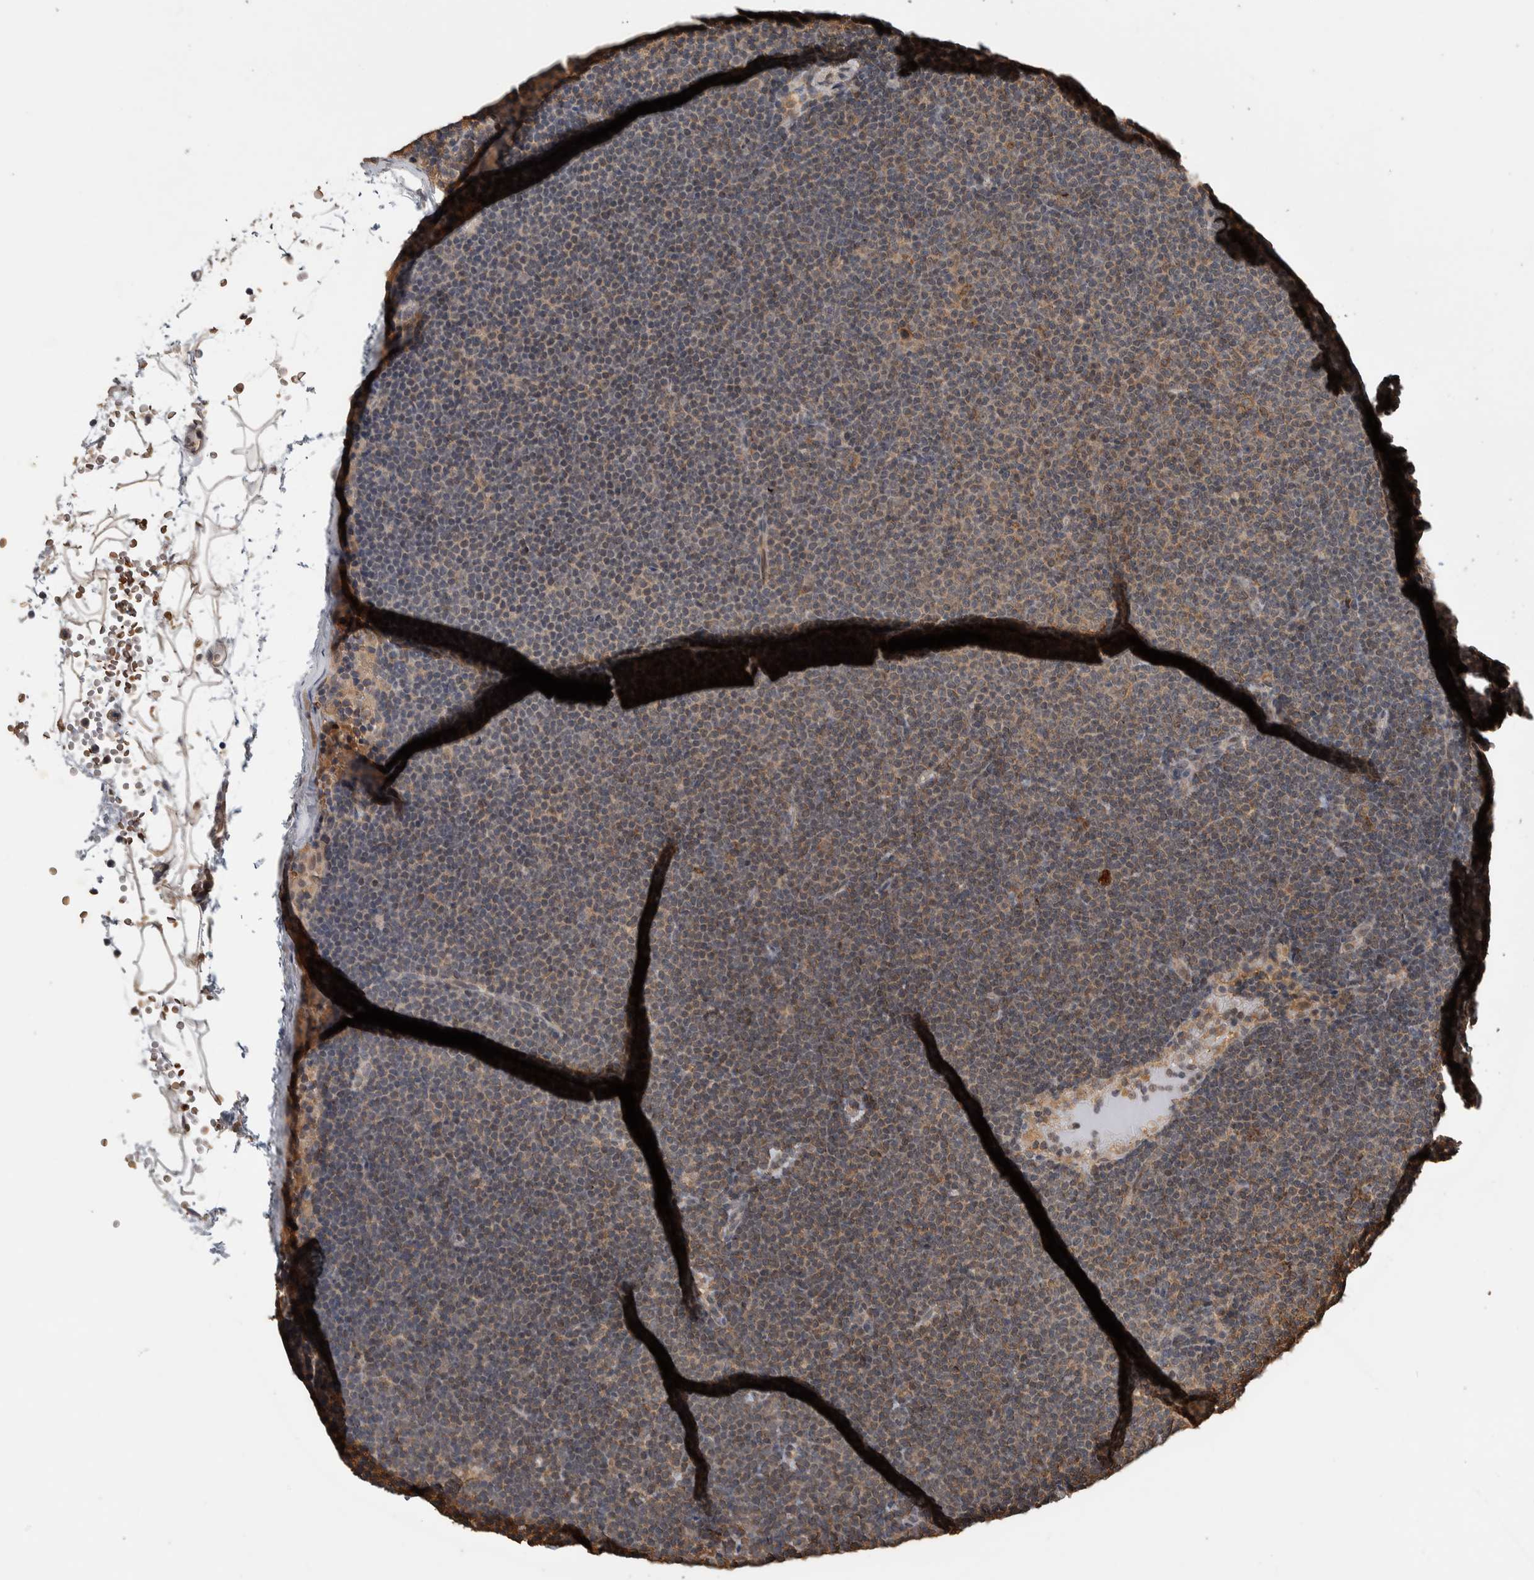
{"staining": {"intensity": "weak", "quantity": "25%-75%", "location": "cytoplasmic/membranous"}, "tissue": "lymphoma", "cell_type": "Tumor cells", "image_type": "cancer", "snomed": [{"axis": "morphology", "description": "Malignant lymphoma, non-Hodgkin's type, Low grade"}, {"axis": "topography", "description": "Lymph node"}], "caption": "A high-resolution image shows immunohistochemistry (IHC) staining of lymphoma, which exhibits weak cytoplasmic/membranous positivity in approximately 25%-75% of tumor cells.", "gene": "DVL2", "patient": {"sex": "female", "age": 53}}